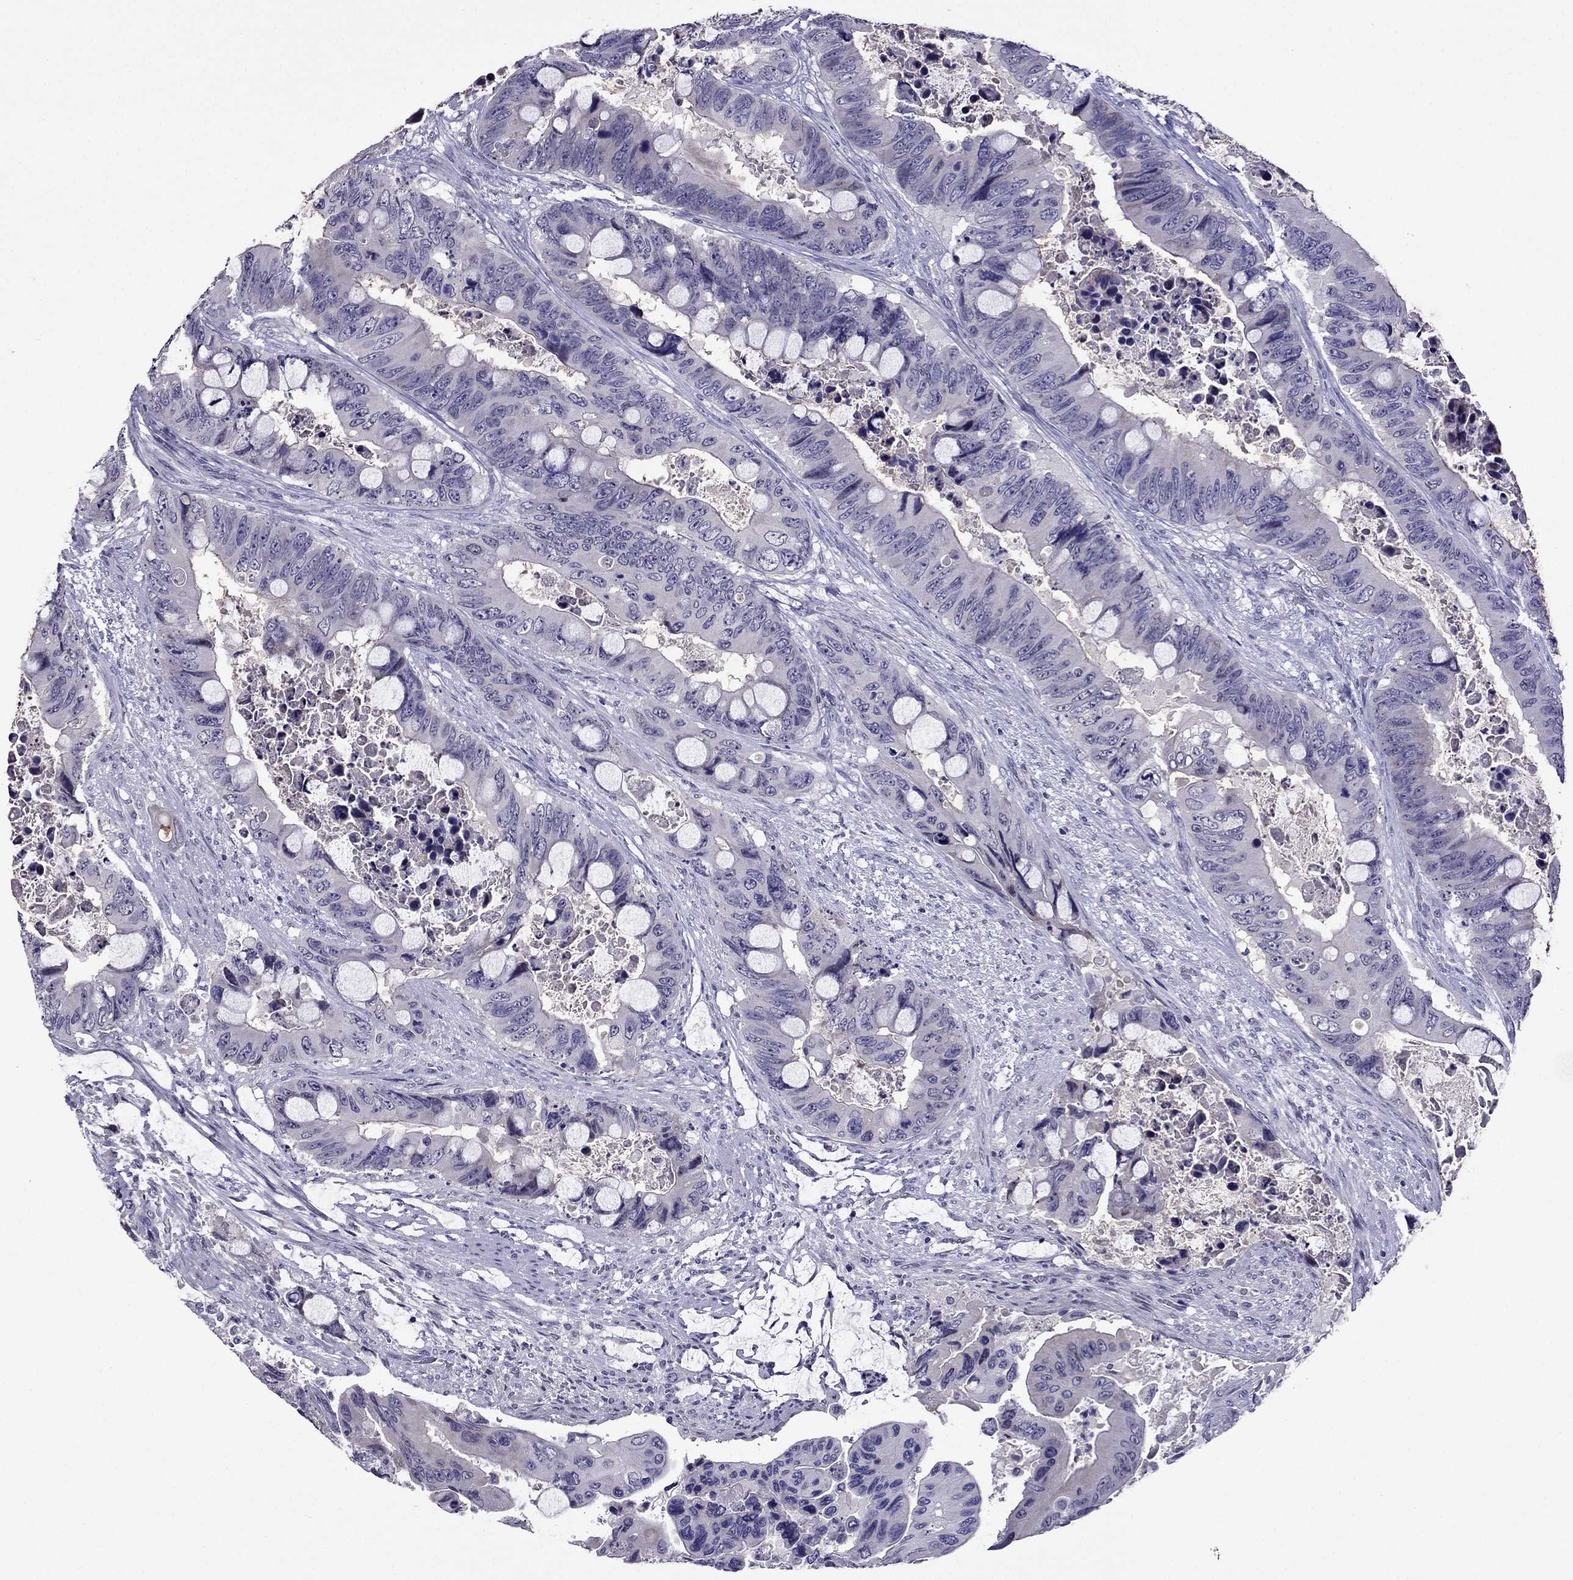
{"staining": {"intensity": "negative", "quantity": "none", "location": "none"}, "tissue": "colorectal cancer", "cell_type": "Tumor cells", "image_type": "cancer", "snomed": [{"axis": "morphology", "description": "Adenocarcinoma, NOS"}, {"axis": "topography", "description": "Rectum"}], "caption": "Immunohistochemical staining of human colorectal cancer reveals no significant expression in tumor cells.", "gene": "SPTBN4", "patient": {"sex": "male", "age": 63}}